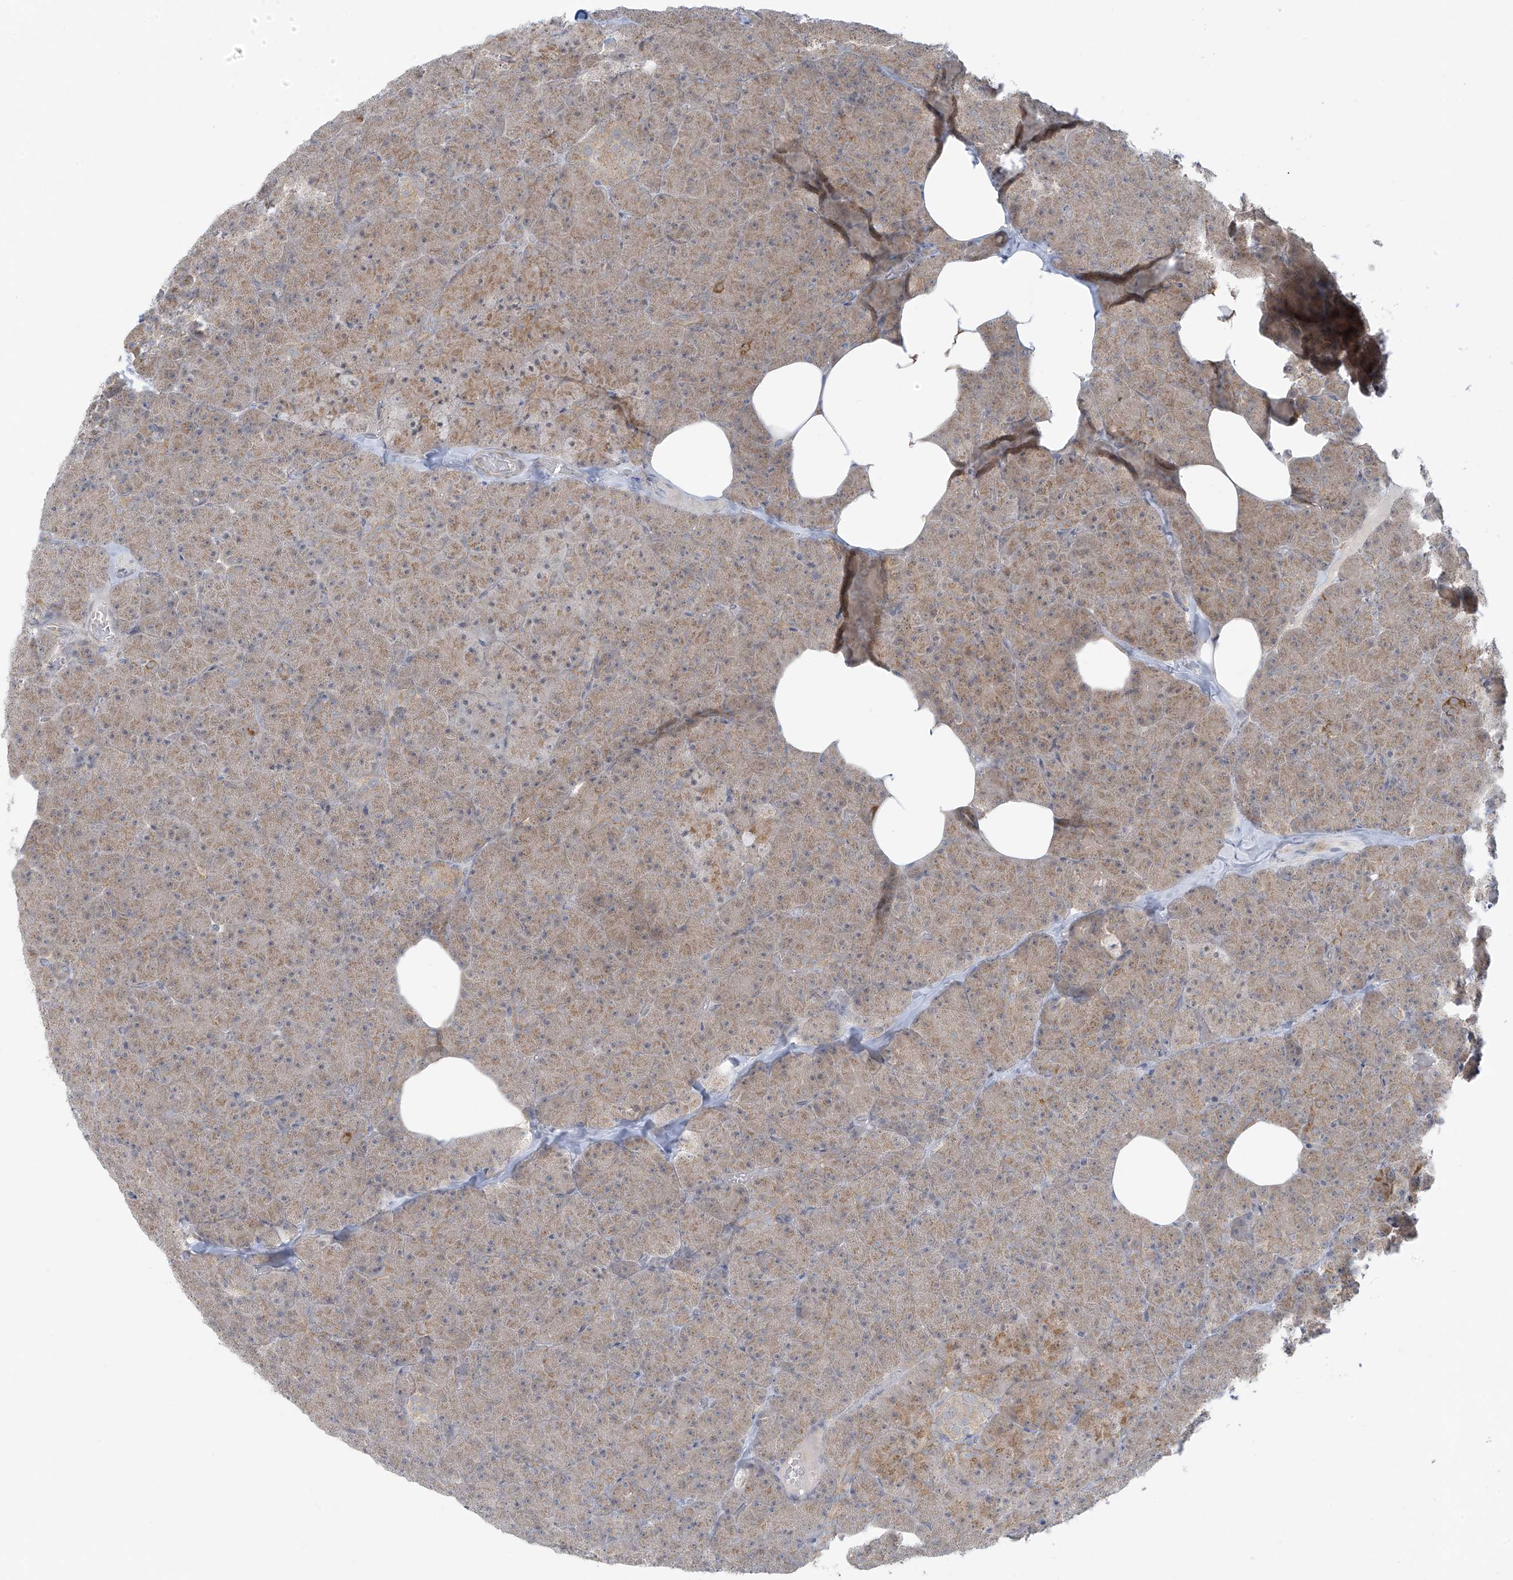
{"staining": {"intensity": "weak", "quantity": "<25%", "location": "cytoplasmic/membranous"}, "tissue": "pancreas", "cell_type": "Exocrine glandular cells", "image_type": "normal", "snomed": [{"axis": "morphology", "description": "Normal tissue, NOS"}, {"axis": "morphology", "description": "Carcinoid, malignant, NOS"}, {"axis": "topography", "description": "Pancreas"}], "caption": "An immunohistochemistry histopathology image of normal pancreas is shown. There is no staining in exocrine glandular cells of pancreas. (Stains: DAB (3,3'-diaminobenzidine) immunohistochemistry with hematoxylin counter stain, Microscopy: brightfield microscopy at high magnification).", "gene": "HDDC2", "patient": {"sex": "female", "age": 35}}